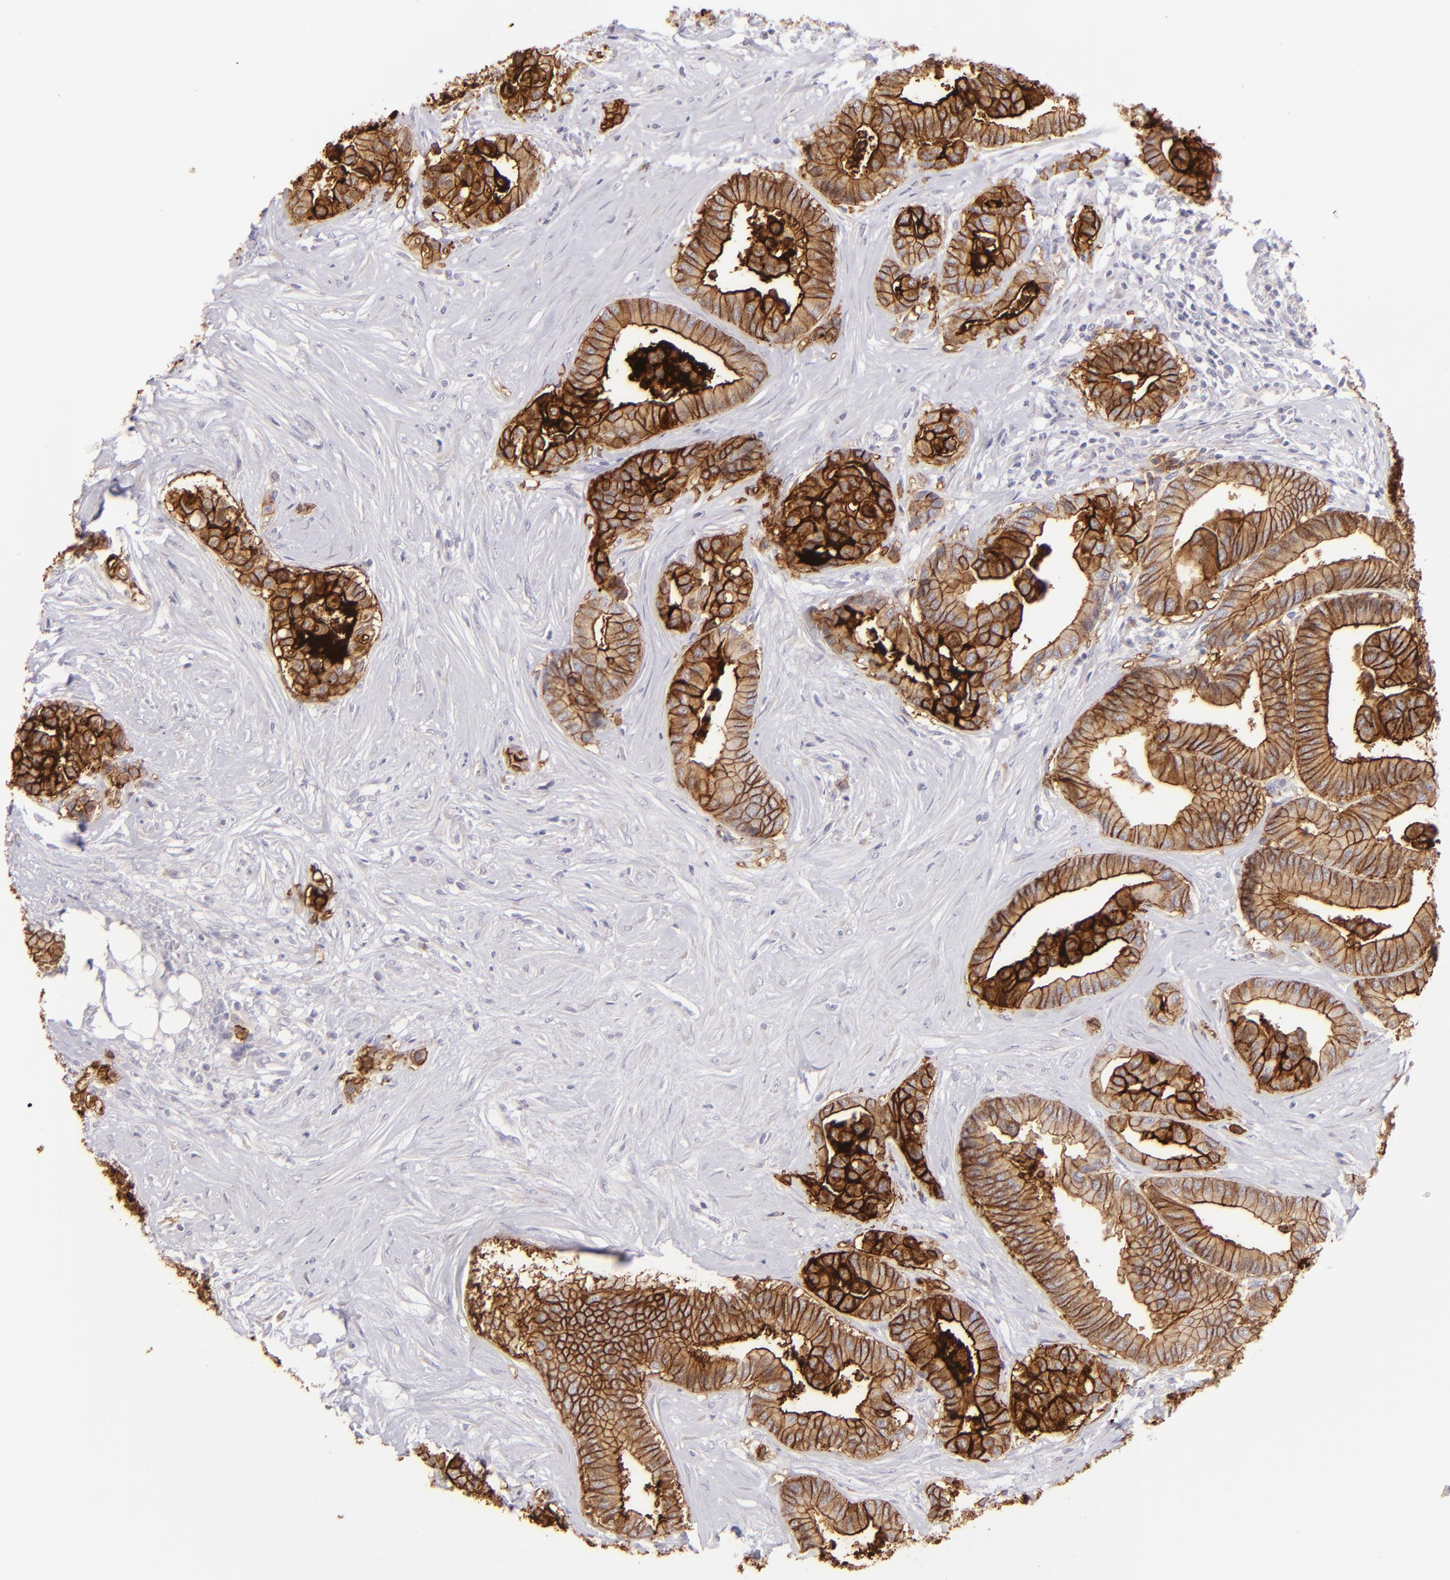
{"staining": {"intensity": "strong", "quantity": ">75%", "location": "cytoplasmic/membranous"}, "tissue": "colorectal cancer", "cell_type": "Tumor cells", "image_type": "cancer", "snomed": [{"axis": "morphology", "description": "Adenocarcinoma, NOS"}, {"axis": "topography", "description": "Colon"}], "caption": "Tumor cells show high levels of strong cytoplasmic/membranous expression in about >75% of cells in human adenocarcinoma (colorectal).", "gene": "CLDN4", "patient": {"sex": "male", "age": 82}}